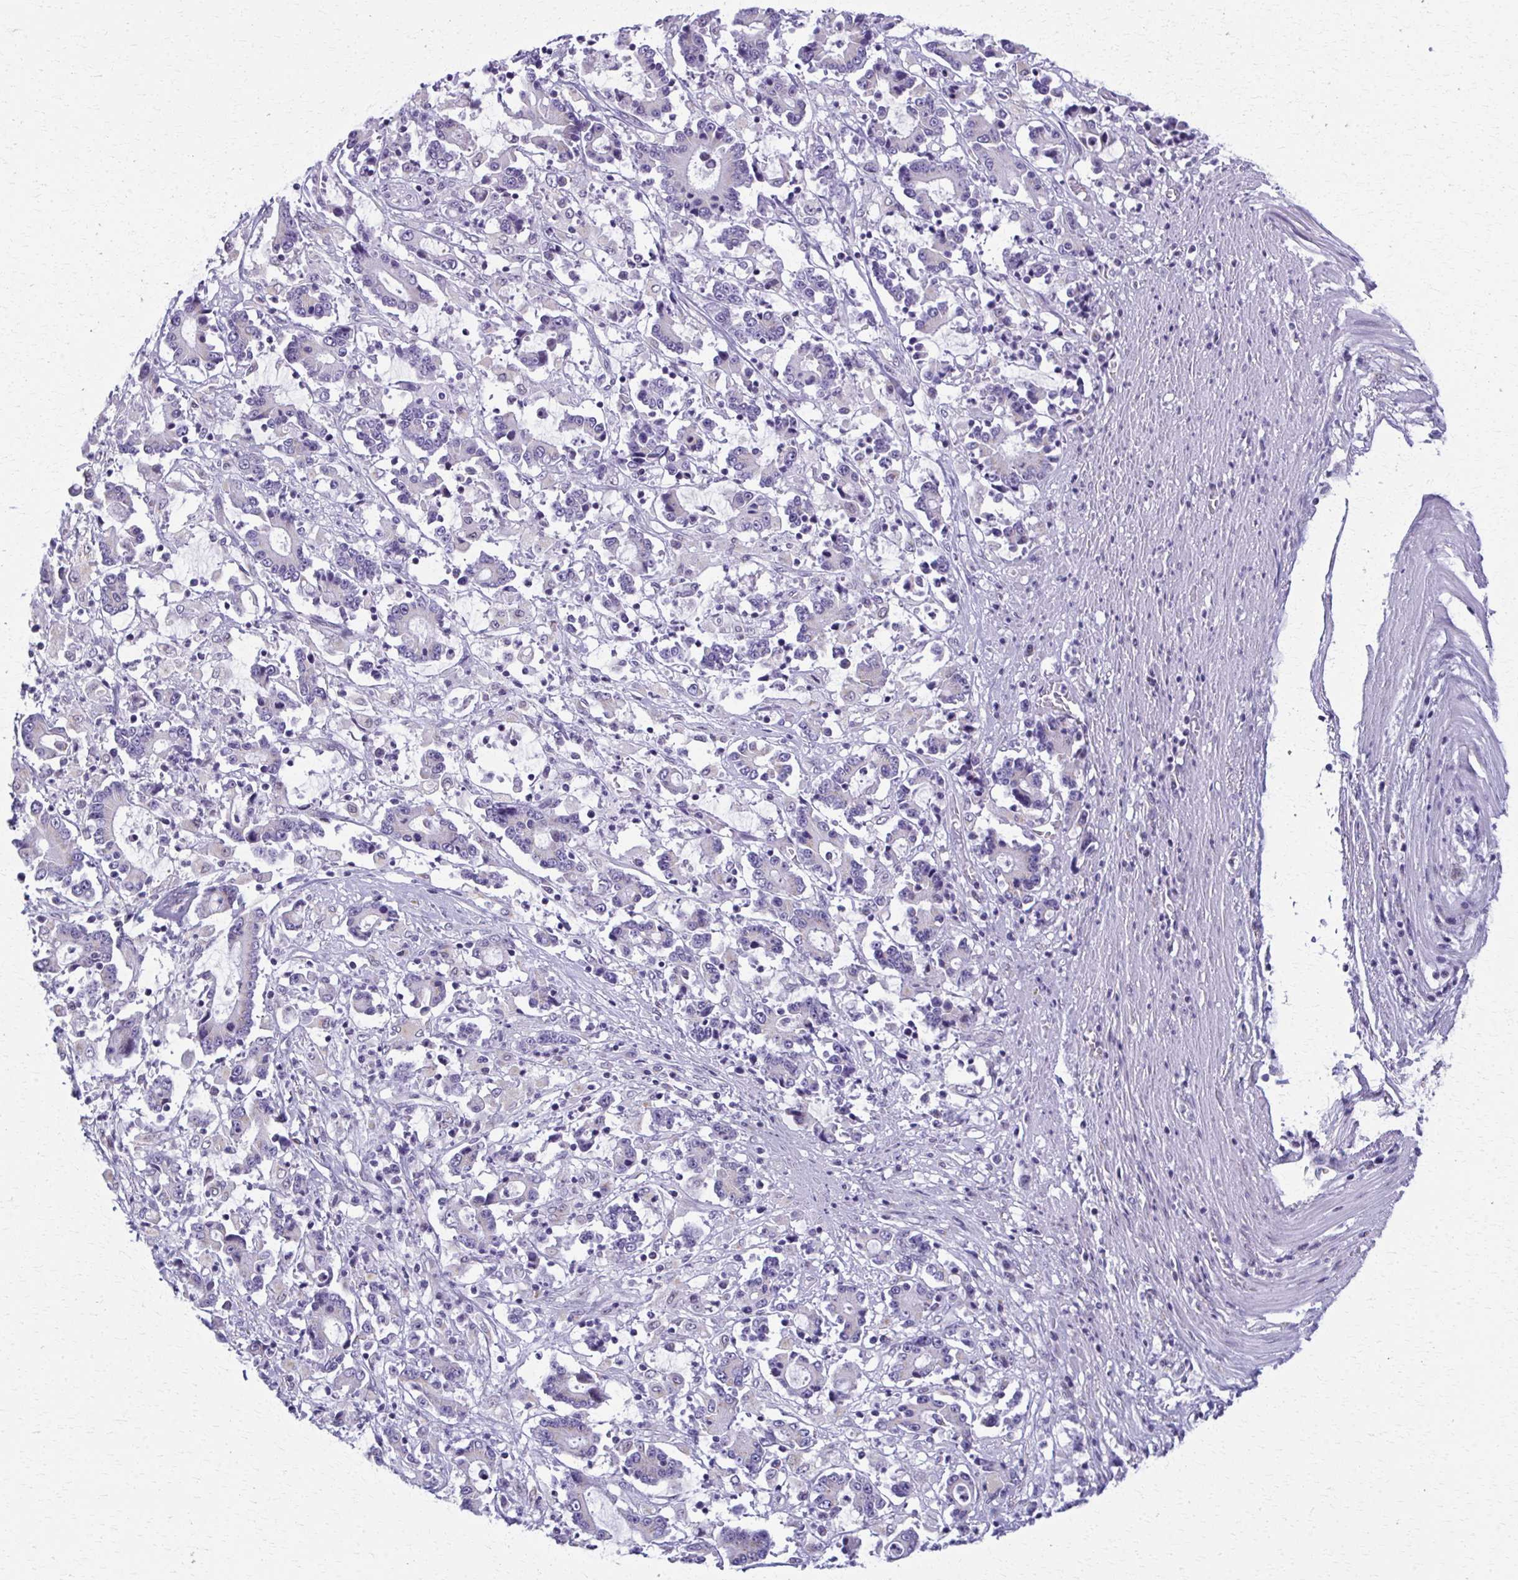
{"staining": {"intensity": "negative", "quantity": "none", "location": "none"}, "tissue": "stomach cancer", "cell_type": "Tumor cells", "image_type": "cancer", "snomed": [{"axis": "morphology", "description": "Adenocarcinoma, NOS"}, {"axis": "topography", "description": "Stomach, upper"}], "caption": "Human stomach adenocarcinoma stained for a protein using IHC exhibits no positivity in tumor cells.", "gene": "SCLY", "patient": {"sex": "male", "age": 68}}